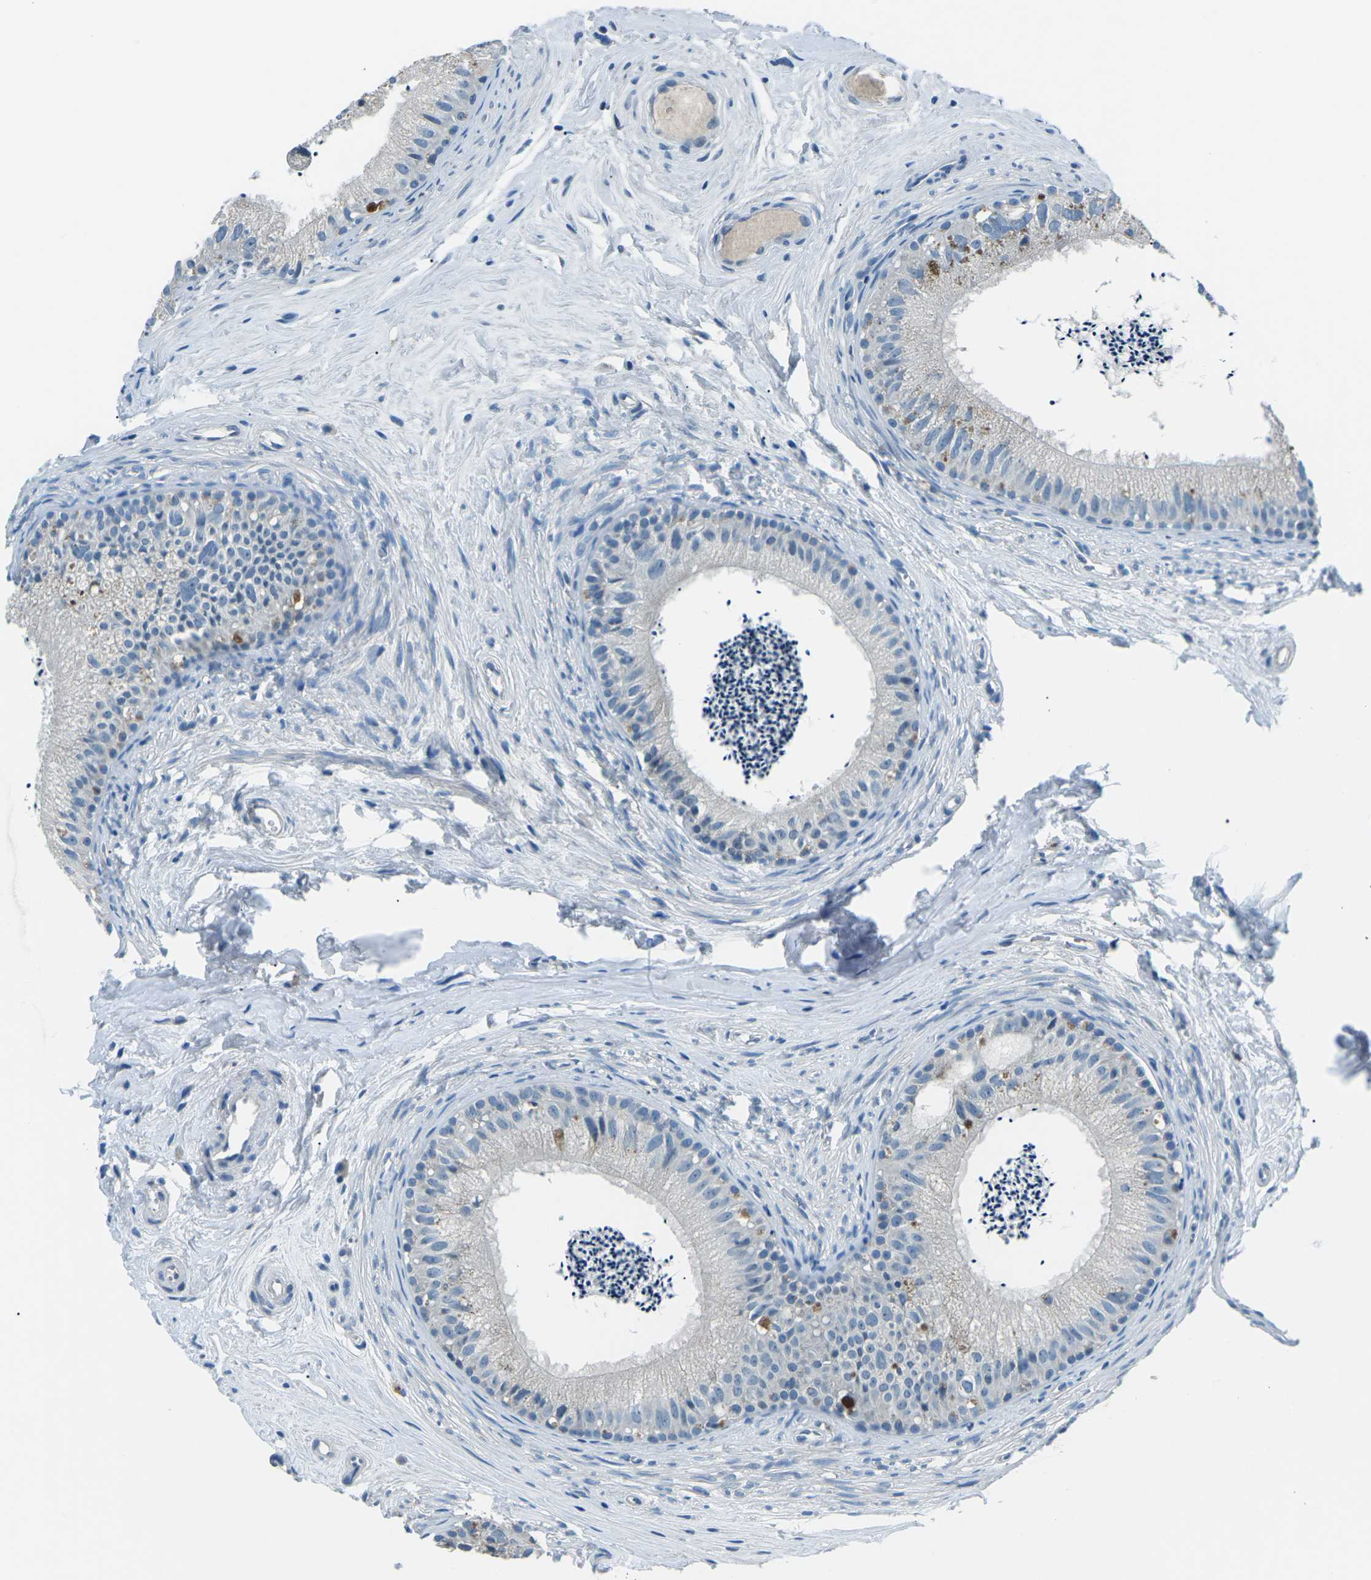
{"staining": {"intensity": "moderate", "quantity": "<25%", "location": "cytoplasmic/membranous"}, "tissue": "epididymis", "cell_type": "Glandular cells", "image_type": "normal", "snomed": [{"axis": "morphology", "description": "Normal tissue, NOS"}, {"axis": "topography", "description": "Epididymis"}], "caption": "Immunohistochemistry (IHC) of unremarkable epididymis displays low levels of moderate cytoplasmic/membranous positivity in approximately <25% of glandular cells. Using DAB (brown) and hematoxylin (blue) stains, captured at high magnification using brightfield microscopy.", "gene": "CD1D", "patient": {"sex": "male", "age": 56}}